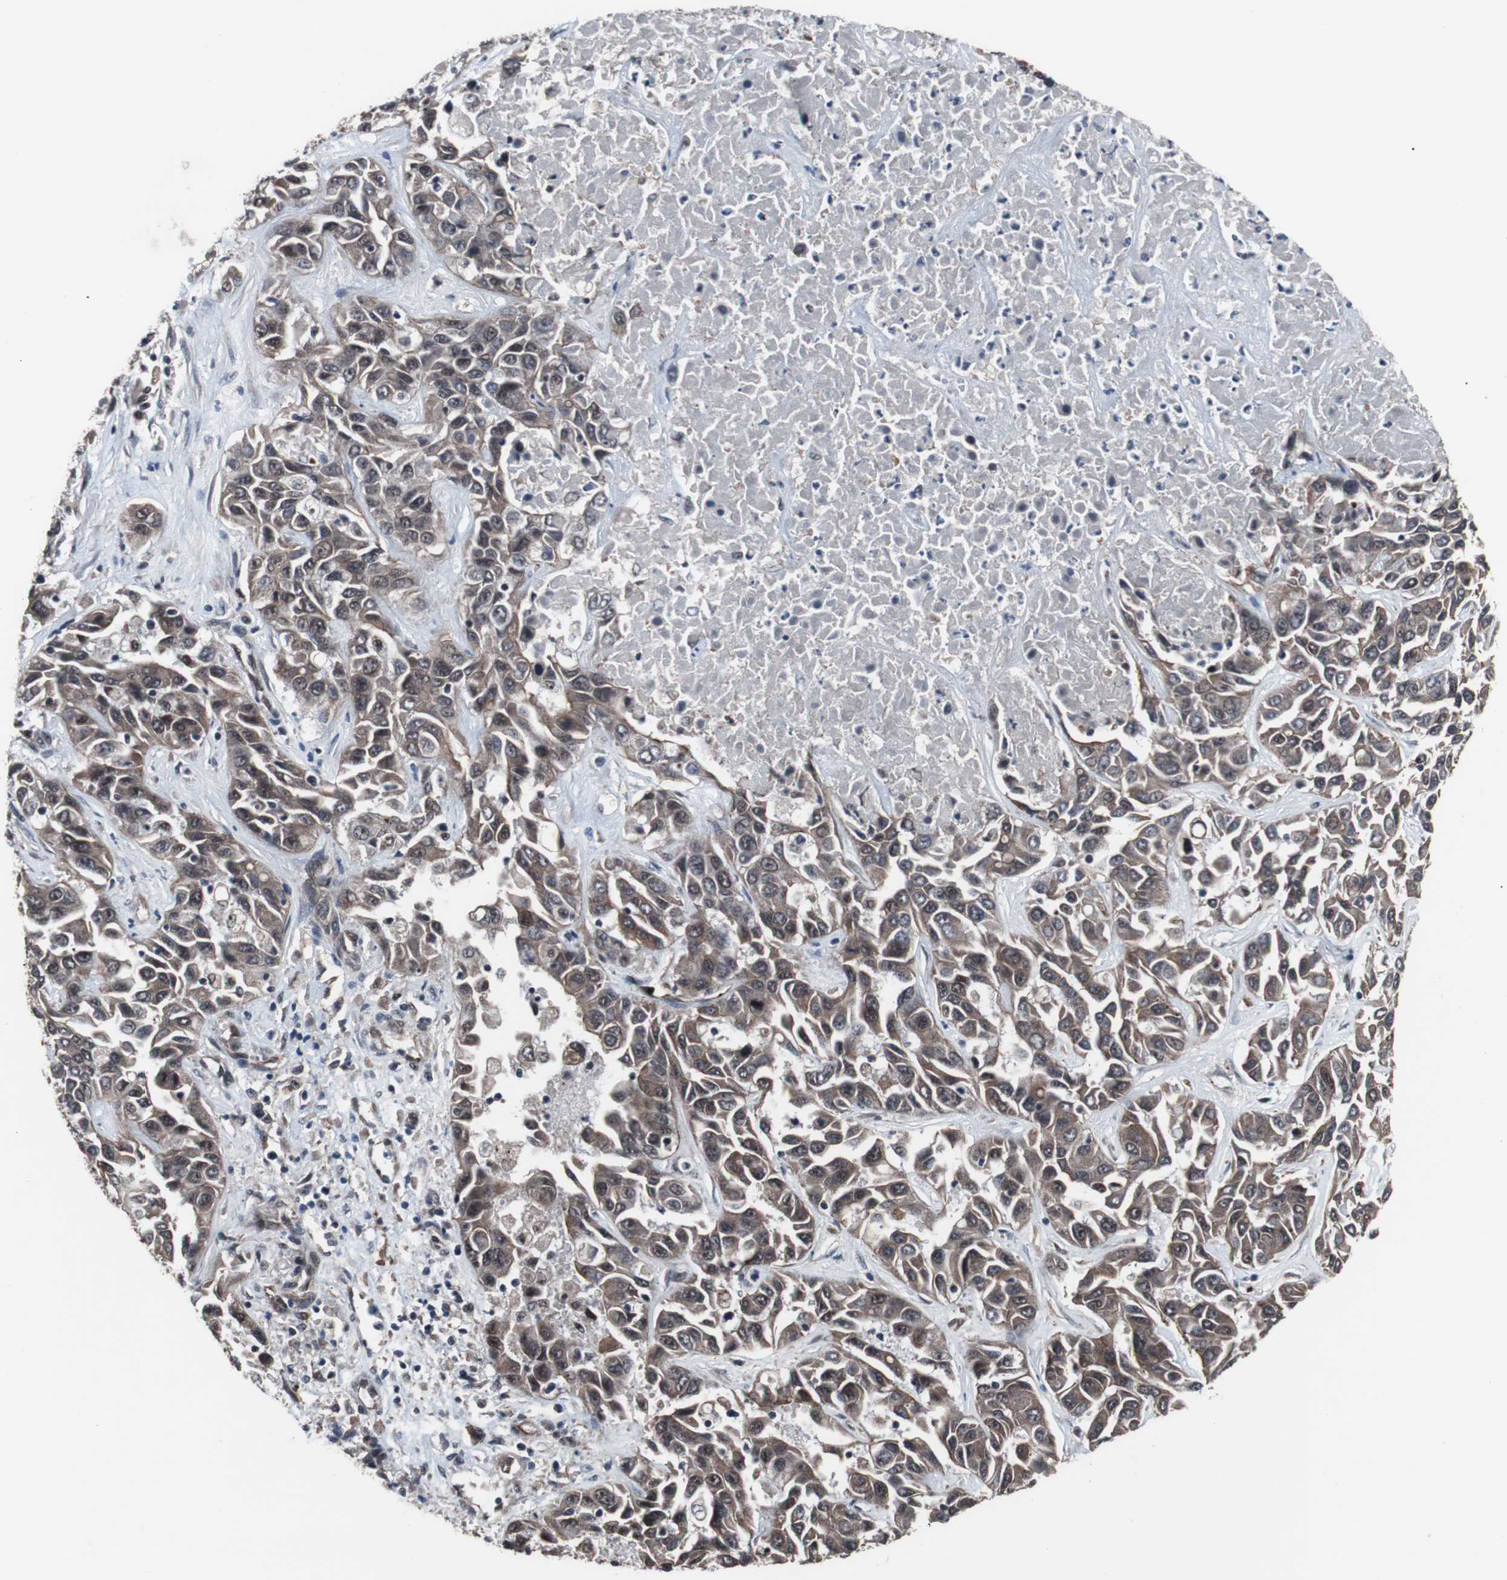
{"staining": {"intensity": "moderate", "quantity": ">75%", "location": "cytoplasmic/membranous,nuclear"}, "tissue": "liver cancer", "cell_type": "Tumor cells", "image_type": "cancer", "snomed": [{"axis": "morphology", "description": "Cholangiocarcinoma"}, {"axis": "topography", "description": "Liver"}], "caption": "IHC of human liver cancer displays medium levels of moderate cytoplasmic/membranous and nuclear expression in about >75% of tumor cells.", "gene": "GTF2F2", "patient": {"sex": "female", "age": 52}}